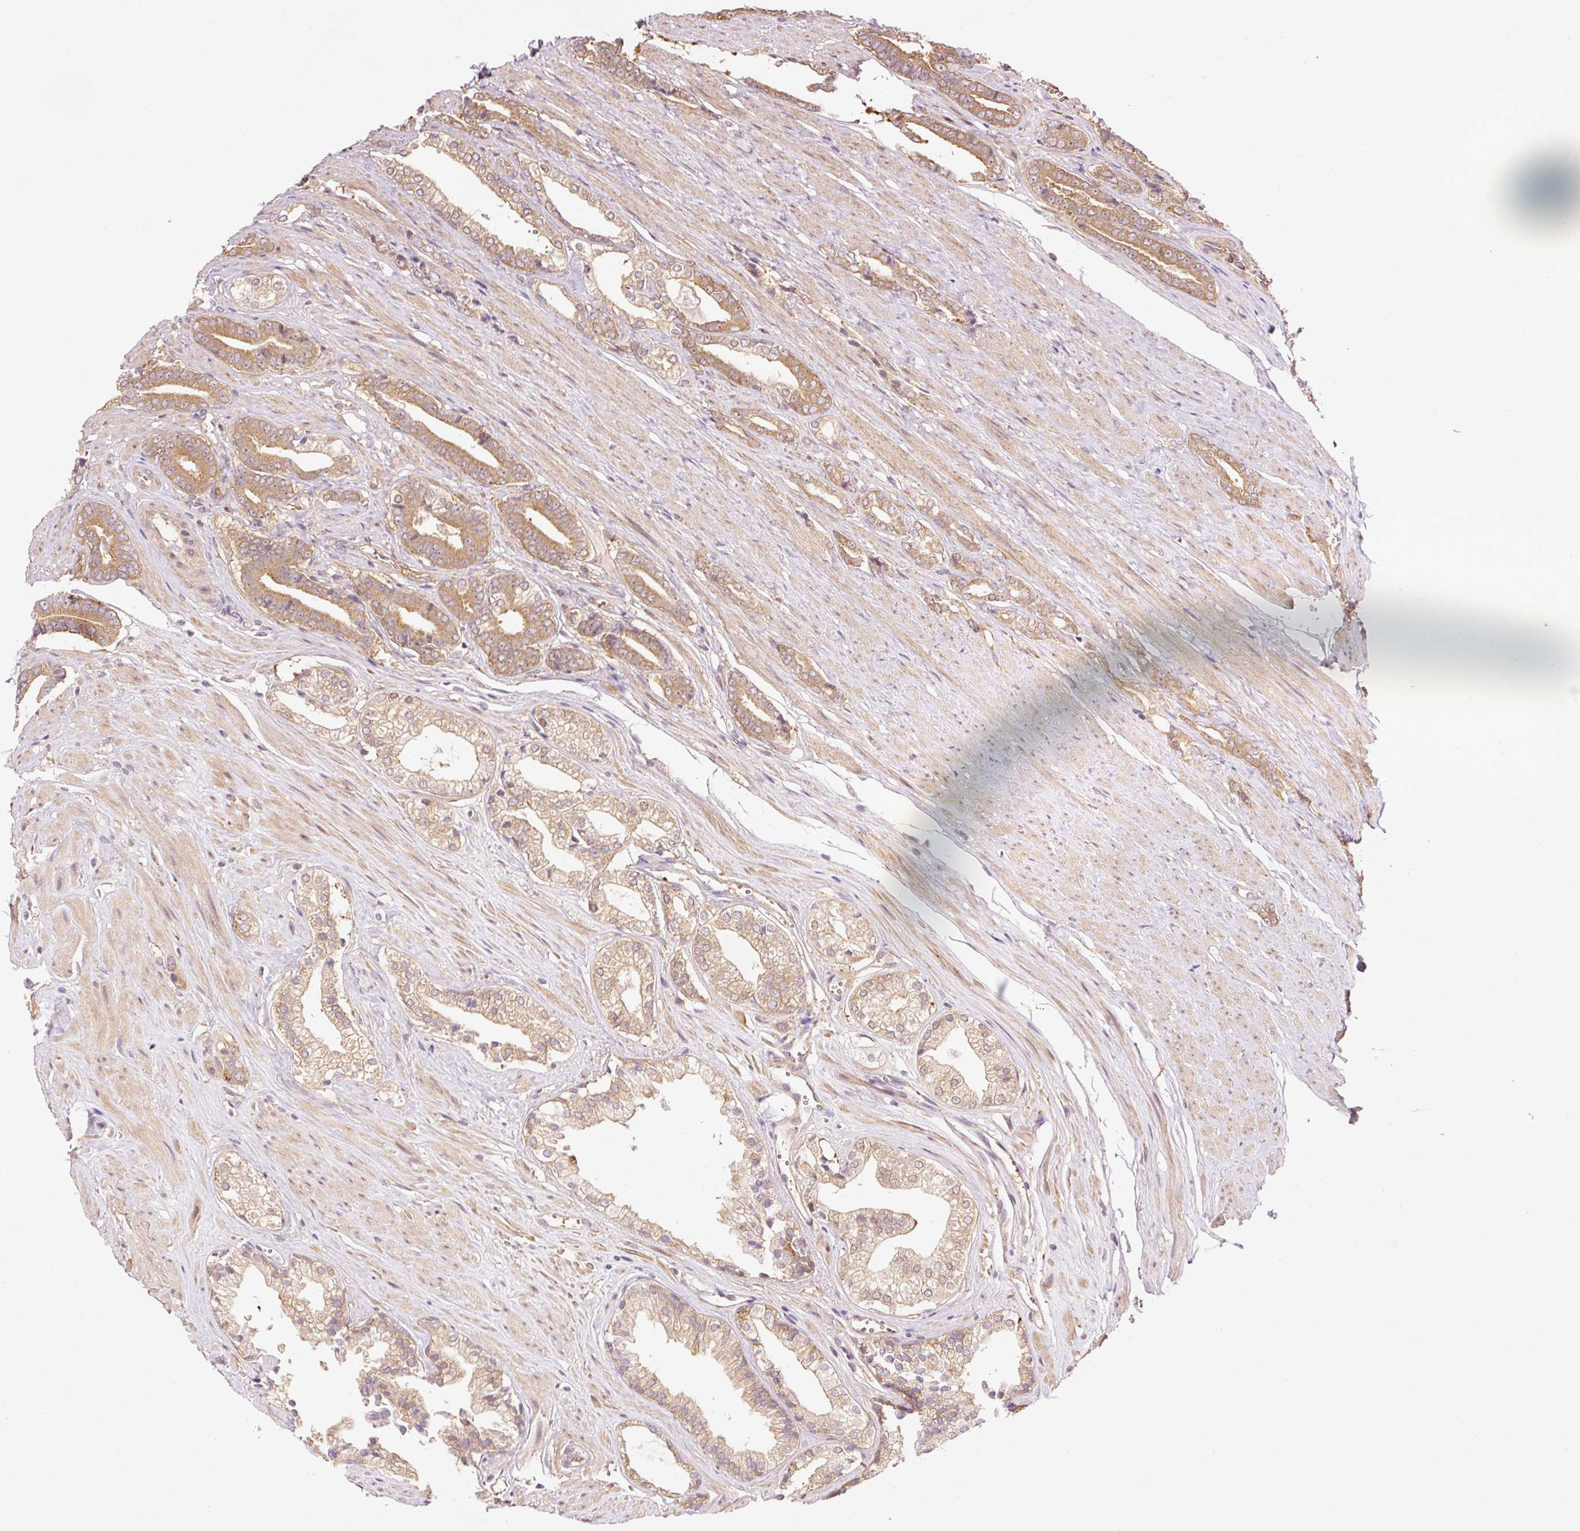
{"staining": {"intensity": "moderate", "quantity": ">75%", "location": "cytoplasmic/membranous"}, "tissue": "prostate cancer", "cell_type": "Tumor cells", "image_type": "cancer", "snomed": [{"axis": "morphology", "description": "Adenocarcinoma, NOS"}, {"axis": "topography", "description": "Prostate and seminal vesicle, NOS"}], "caption": "IHC of prostate cancer (adenocarcinoma) reveals medium levels of moderate cytoplasmic/membranous expression in approximately >75% of tumor cells.", "gene": "PDAP1", "patient": {"sex": "male", "age": 76}}